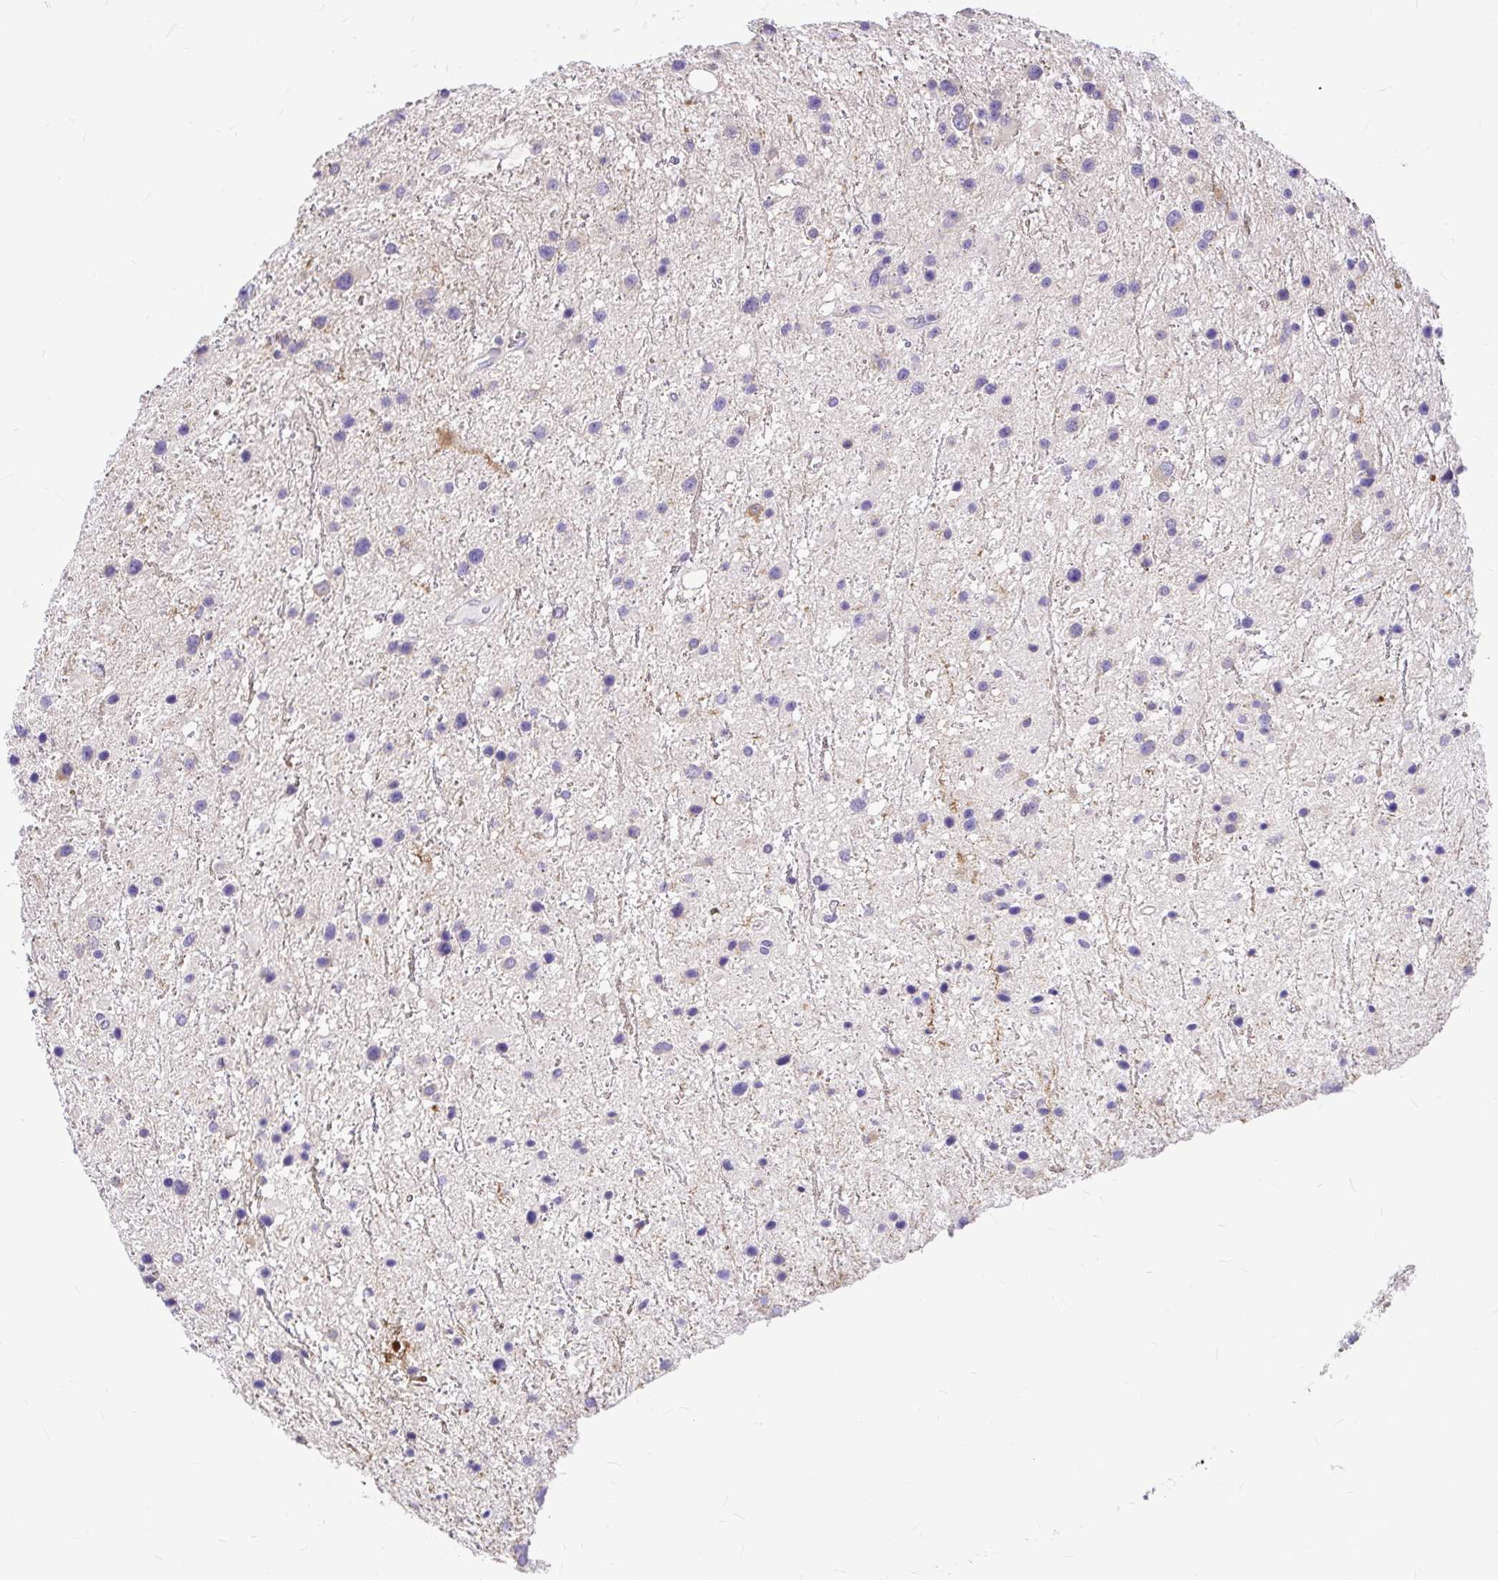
{"staining": {"intensity": "negative", "quantity": "none", "location": "none"}, "tissue": "glioma", "cell_type": "Tumor cells", "image_type": "cancer", "snomed": [{"axis": "morphology", "description": "Glioma, malignant, Low grade"}, {"axis": "topography", "description": "Brain"}], "caption": "Human glioma stained for a protein using immunohistochemistry (IHC) demonstrates no staining in tumor cells.", "gene": "GABBR2", "patient": {"sex": "female", "age": 32}}